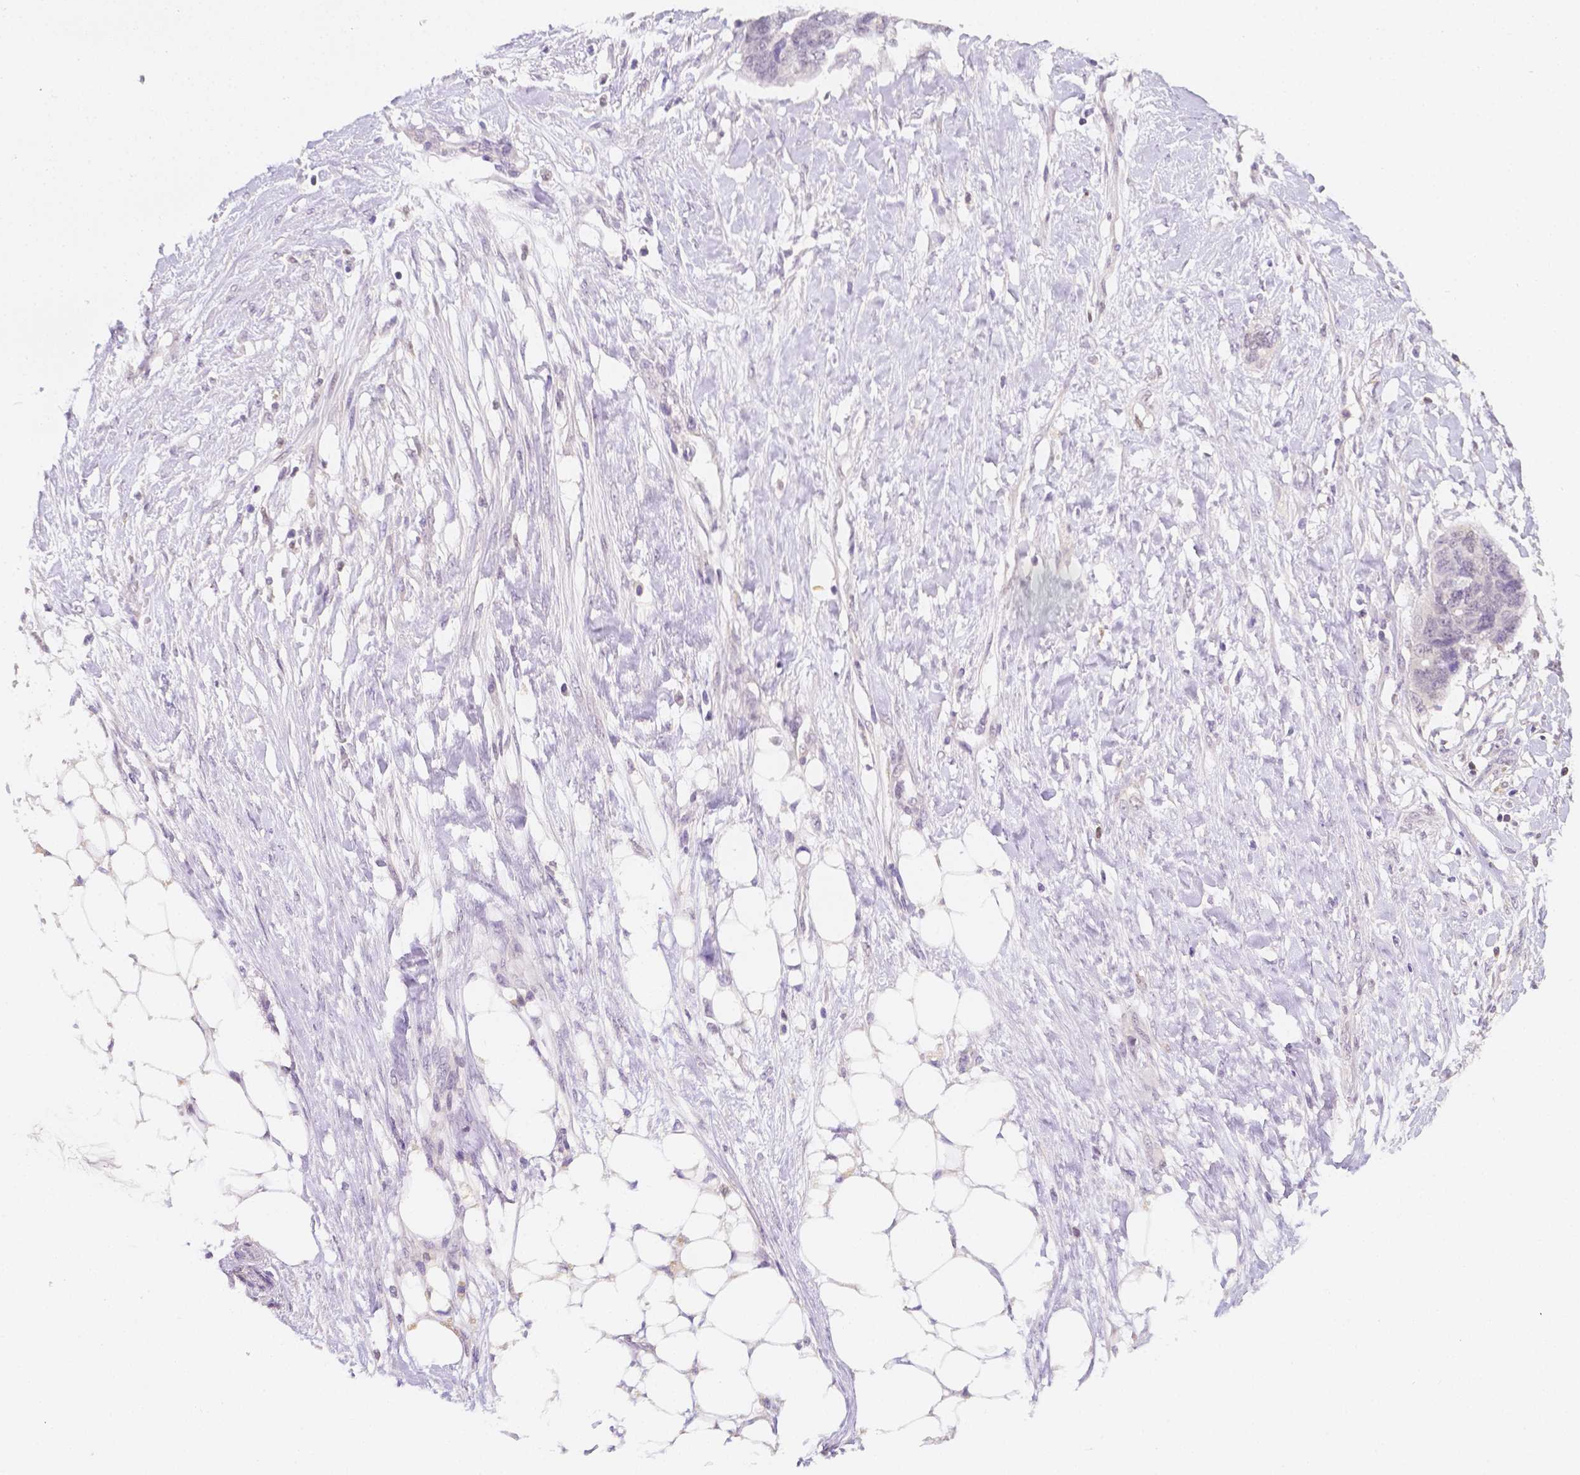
{"staining": {"intensity": "negative", "quantity": "none", "location": "none"}, "tissue": "ovarian cancer", "cell_type": "Tumor cells", "image_type": "cancer", "snomed": [{"axis": "morphology", "description": "Cystadenocarcinoma, serous, NOS"}, {"axis": "topography", "description": "Ovary"}], "caption": "This photomicrograph is of ovarian cancer stained with immunohistochemistry to label a protein in brown with the nuclei are counter-stained blue. There is no positivity in tumor cells. (Brightfield microscopy of DAB (3,3'-diaminobenzidine) IHC at high magnification).", "gene": "SGTB", "patient": {"sex": "female", "age": 69}}